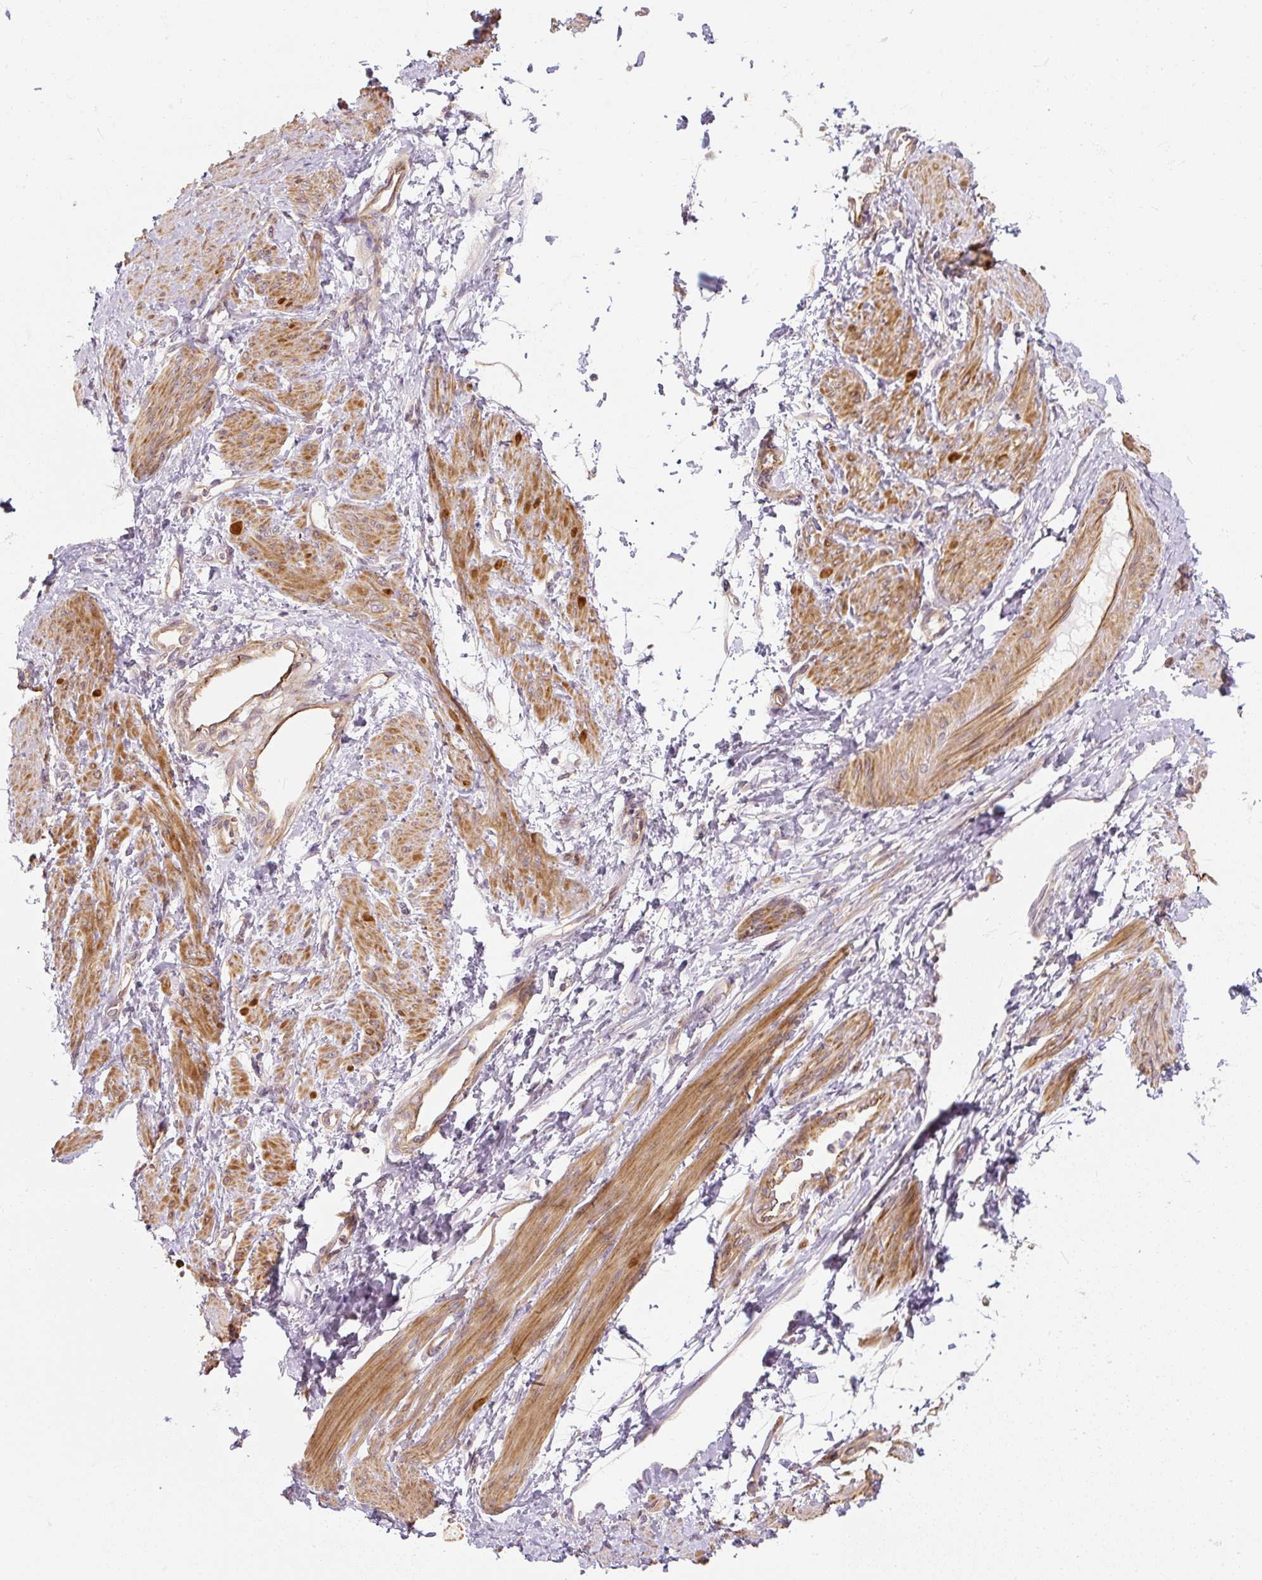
{"staining": {"intensity": "moderate", "quantity": "25%-75%", "location": "cytoplasmic/membranous"}, "tissue": "smooth muscle", "cell_type": "Smooth muscle cells", "image_type": "normal", "snomed": [{"axis": "morphology", "description": "Normal tissue, NOS"}, {"axis": "topography", "description": "Smooth muscle"}, {"axis": "topography", "description": "Uterus"}], "caption": "A medium amount of moderate cytoplasmic/membranous positivity is appreciated in approximately 25%-75% of smooth muscle cells in unremarkable smooth muscle.", "gene": "RB1CC1", "patient": {"sex": "female", "age": 39}}